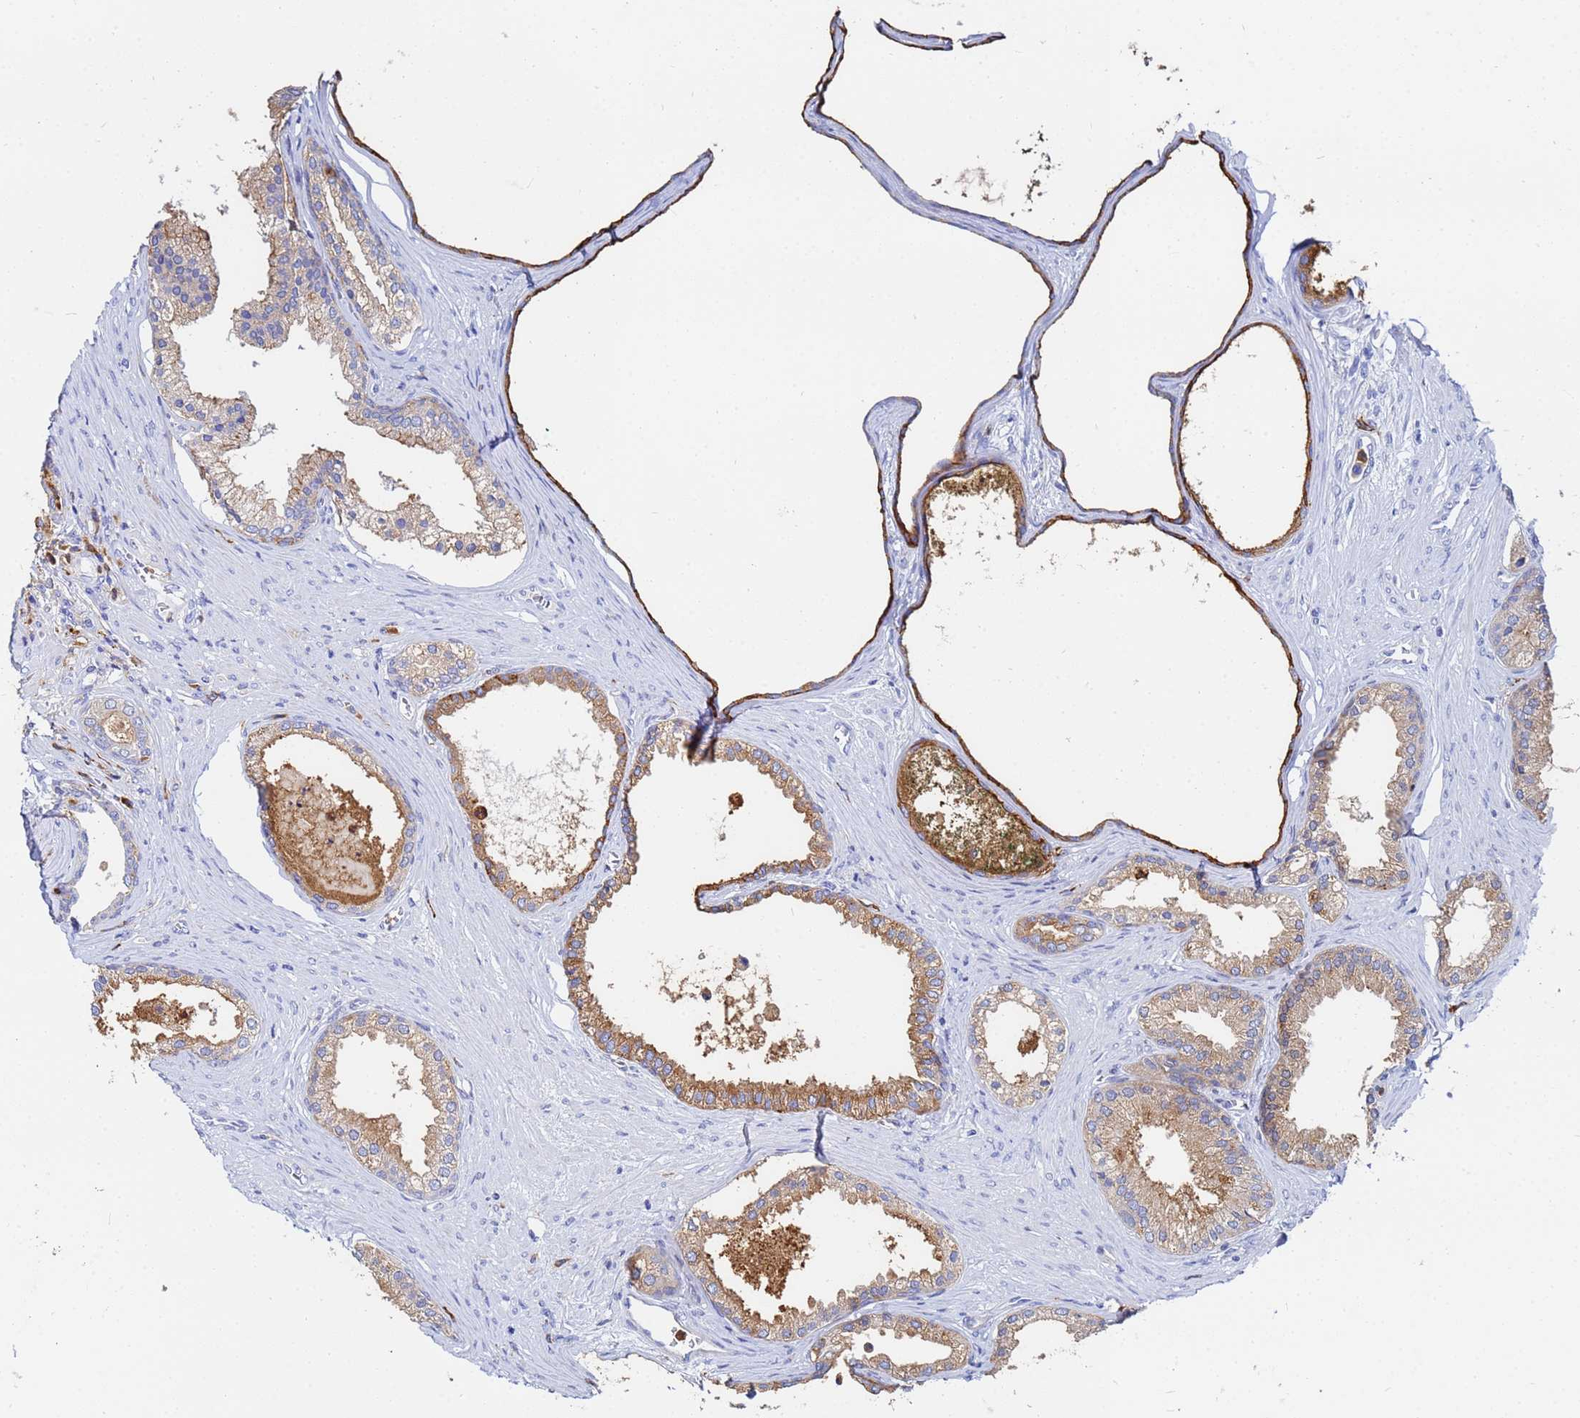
{"staining": {"intensity": "moderate", "quantity": ">75%", "location": "cytoplasmic/membranous"}, "tissue": "prostate cancer", "cell_type": "Tumor cells", "image_type": "cancer", "snomed": [{"axis": "morphology", "description": "Adenocarcinoma, Low grade"}, {"axis": "topography", "description": "Prostate"}], "caption": "IHC of prostate cancer reveals medium levels of moderate cytoplasmic/membranous staining in approximately >75% of tumor cells. (DAB IHC, brown staining for protein, blue staining for nuclei).", "gene": "BASP1", "patient": {"sex": "male", "age": 71}}